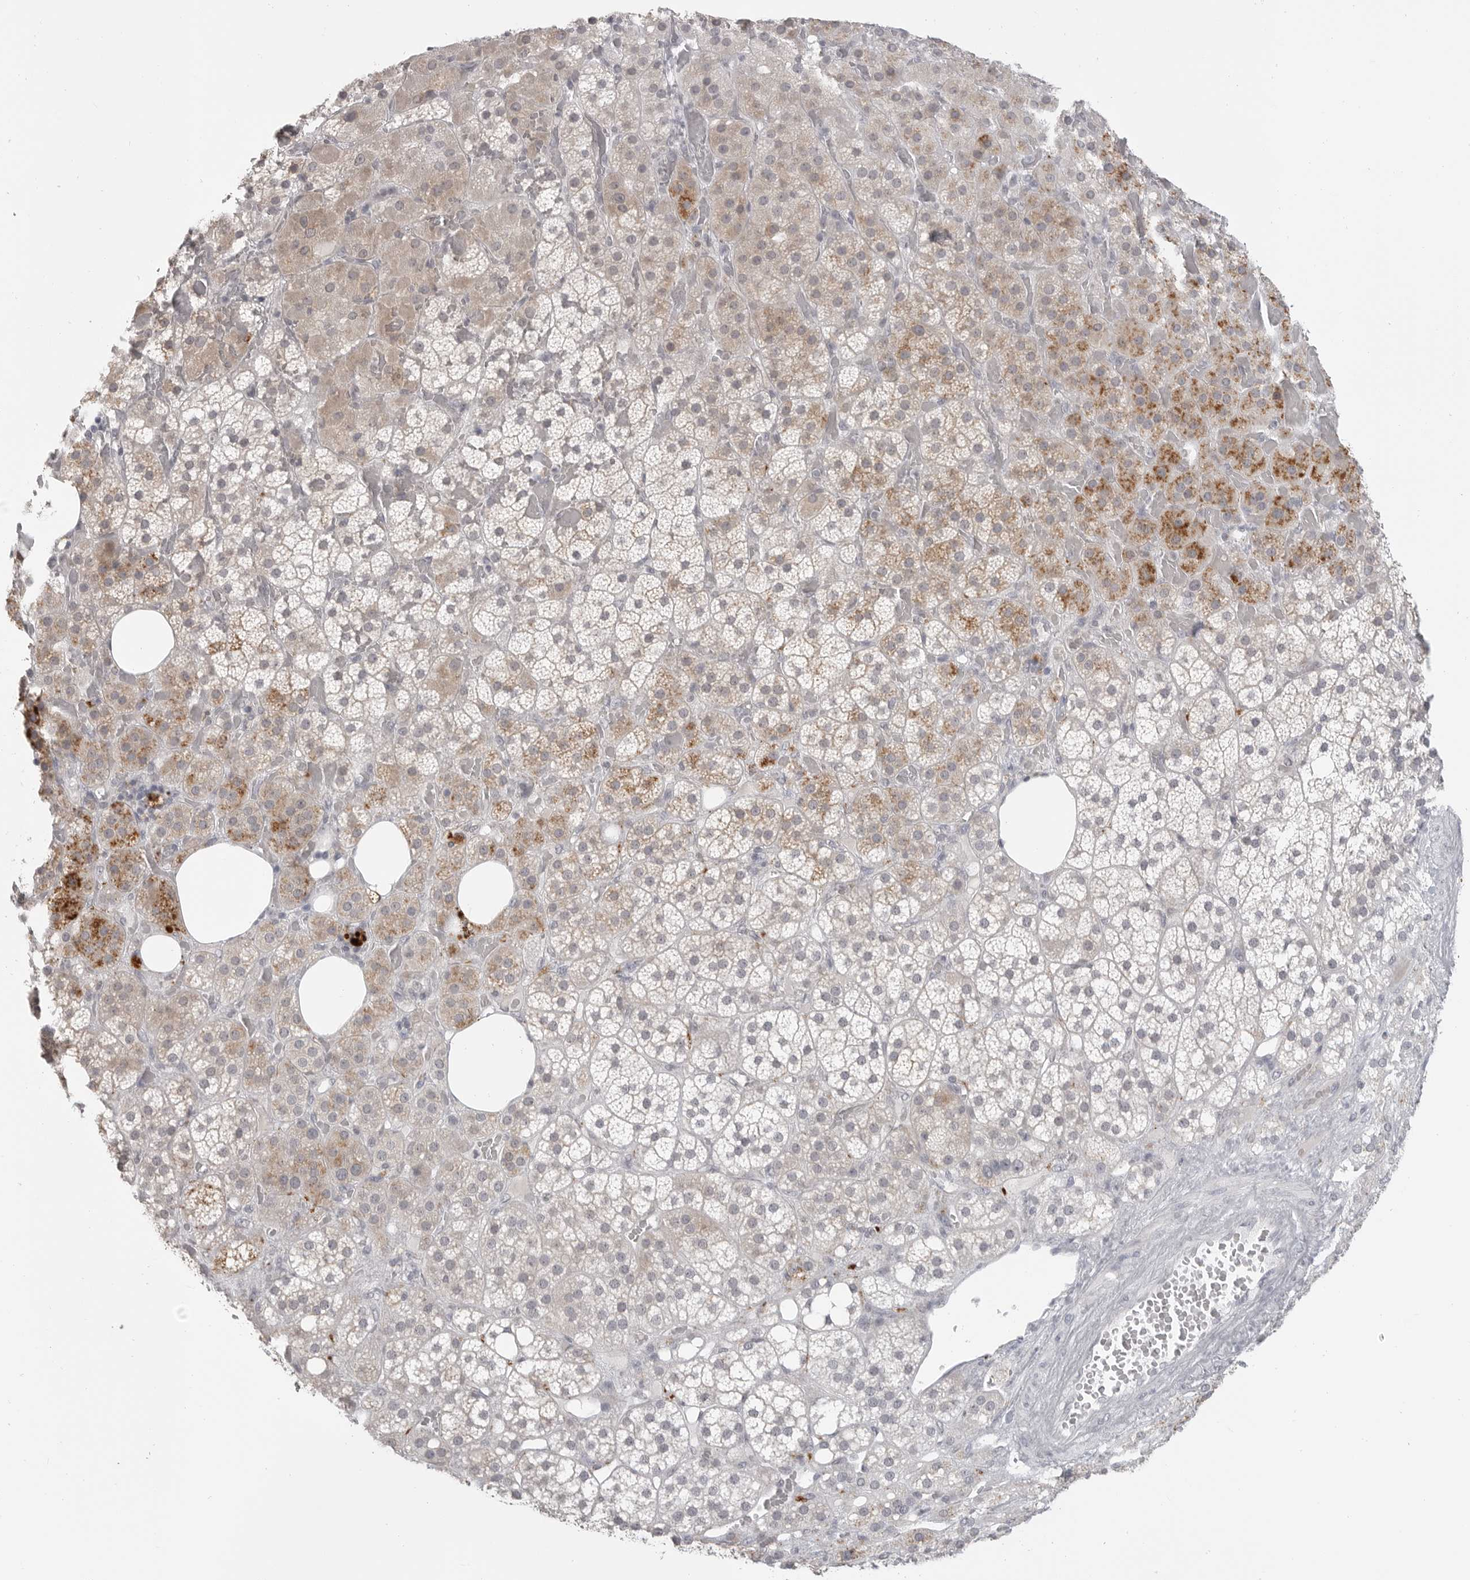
{"staining": {"intensity": "strong", "quantity": "<25%", "location": "cytoplasmic/membranous"}, "tissue": "adrenal gland", "cell_type": "Glandular cells", "image_type": "normal", "snomed": [{"axis": "morphology", "description": "Normal tissue, NOS"}, {"axis": "topography", "description": "Adrenal gland"}], "caption": "Benign adrenal gland was stained to show a protein in brown. There is medium levels of strong cytoplasmic/membranous expression in approximately <25% of glandular cells.", "gene": "PRSS1", "patient": {"sex": "female", "age": 59}}